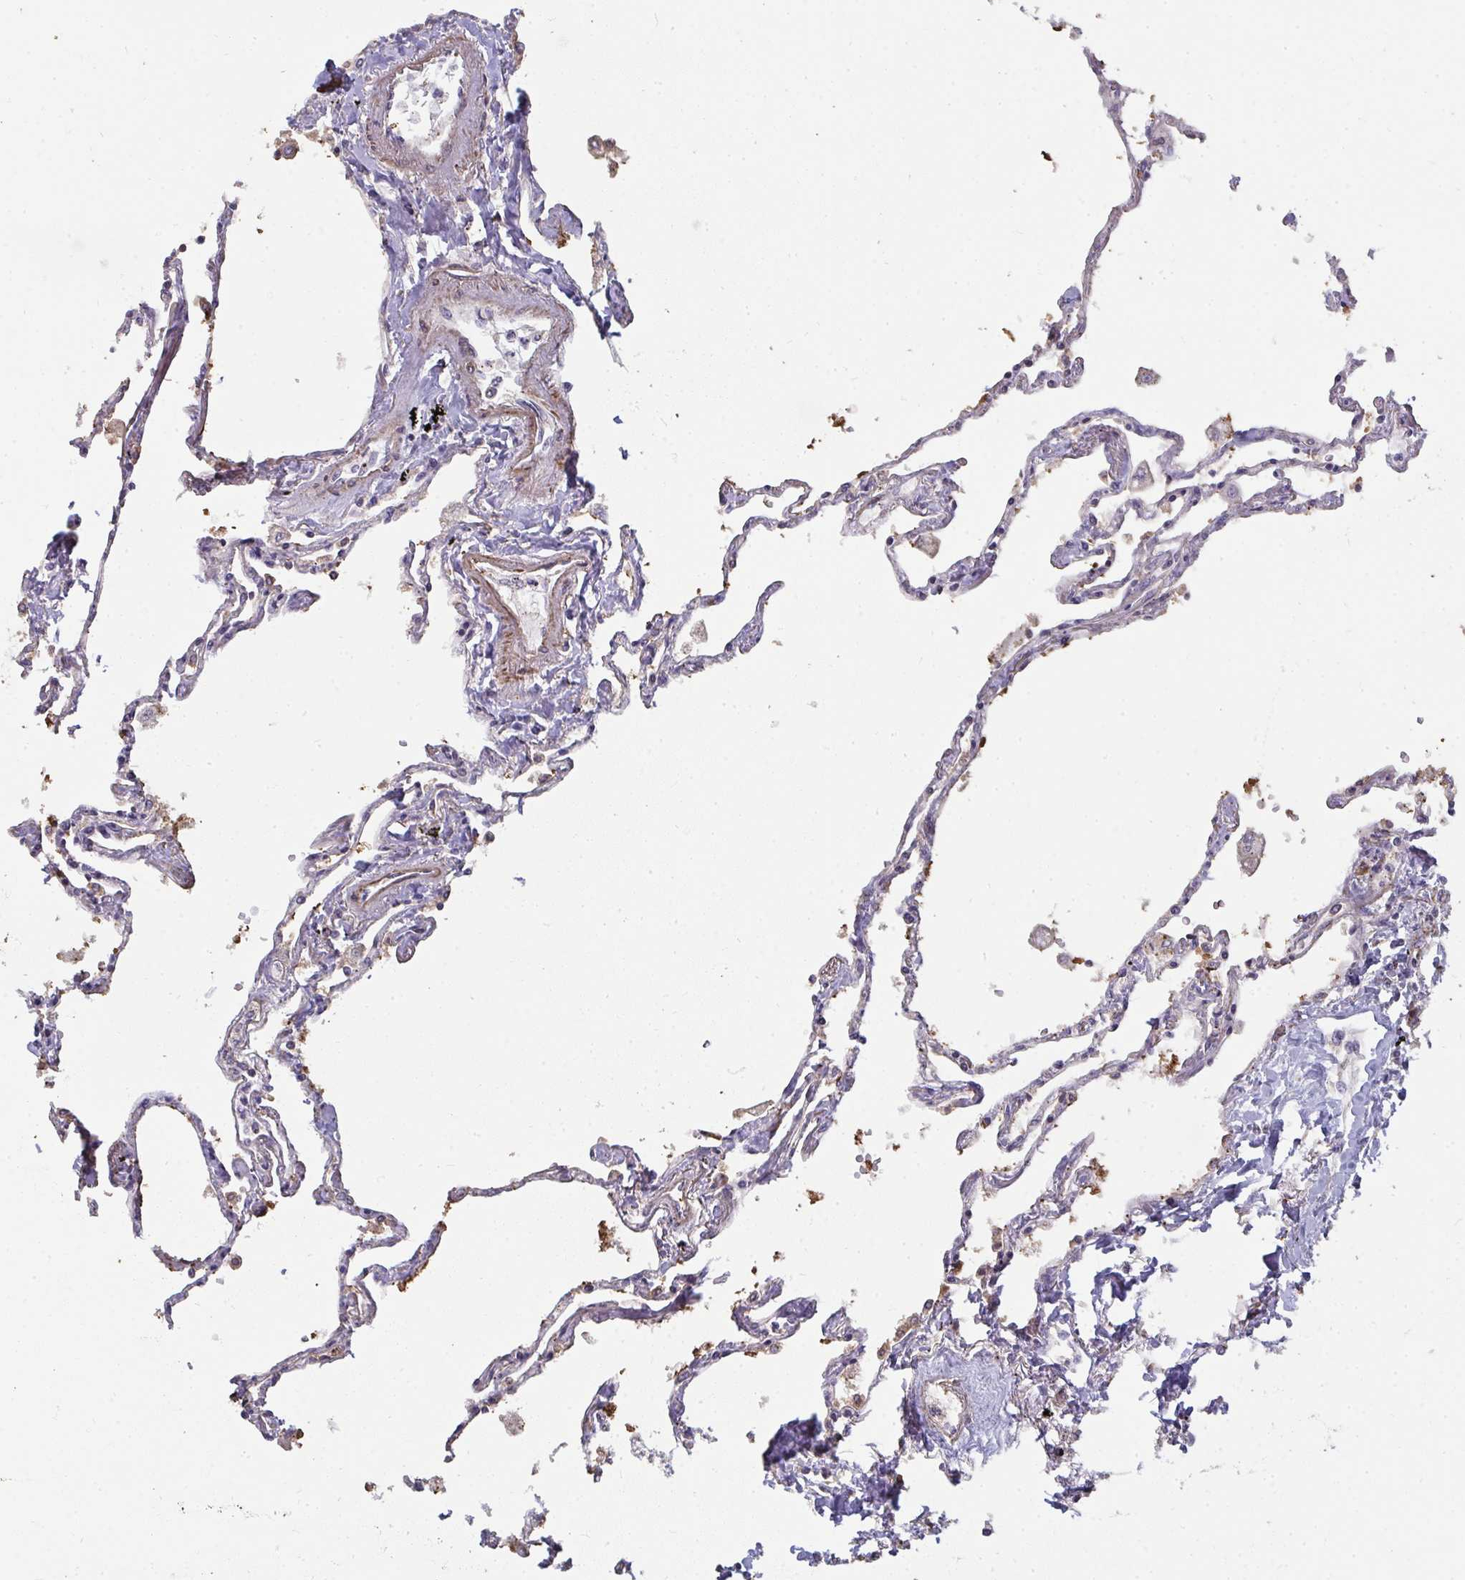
{"staining": {"intensity": "moderate", "quantity": "25%-75%", "location": "cytoplasmic/membranous"}, "tissue": "lung", "cell_type": "Alveolar cells", "image_type": "normal", "snomed": [{"axis": "morphology", "description": "Normal tissue, NOS"}, {"axis": "topography", "description": "Lung"}], "caption": "Immunohistochemical staining of unremarkable lung demonstrates moderate cytoplasmic/membranous protein positivity in about 25%-75% of alveolar cells. The staining is performed using DAB brown chromogen to label protein expression. The nuclei are counter-stained blue using hematoxylin.", "gene": "ZFYVE28", "patient": {"sex": "female", "age": 67}}